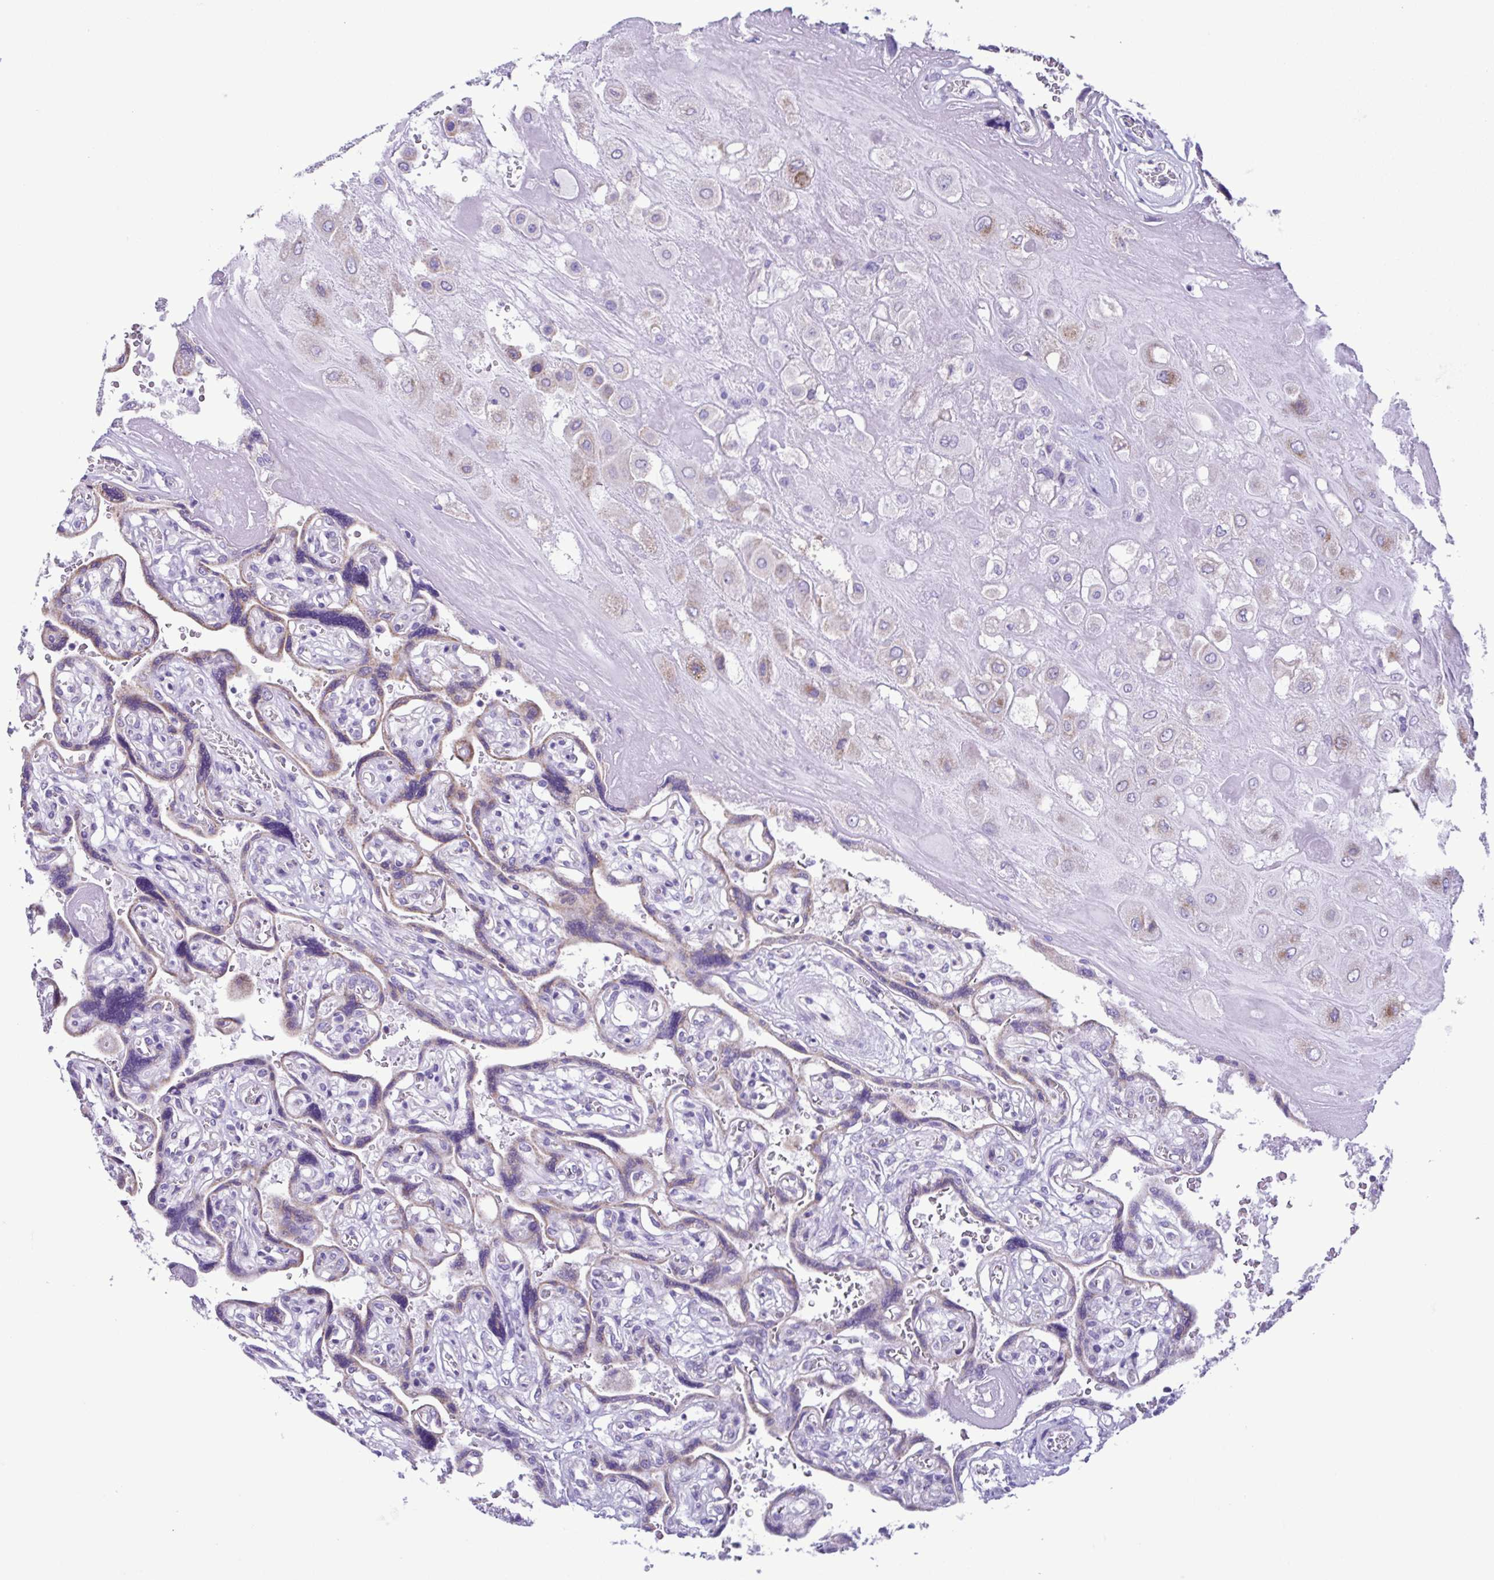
{"staining": {"intensity": "moderate", "quantity": "<25%", "location": "cytoplasmic/membranous"}, "tissue": "placenta", "cell_type": "Decidual cells", "image_type": "normal", "snomed": [{"axis": "morphology", "description": "Normal tissue, NOS"}, {"axis": "topography", "description": "Placenta"}], "caption": "Placenta stained with DAB (3,3'-diaminobenzidine) IHC exhibits low levels of moderate cytoplasmic/membranous positivity in approximately <25% of decidual cells.", "gene": "ACTRT3", "patient": {"sex": "female", "age": 32}}